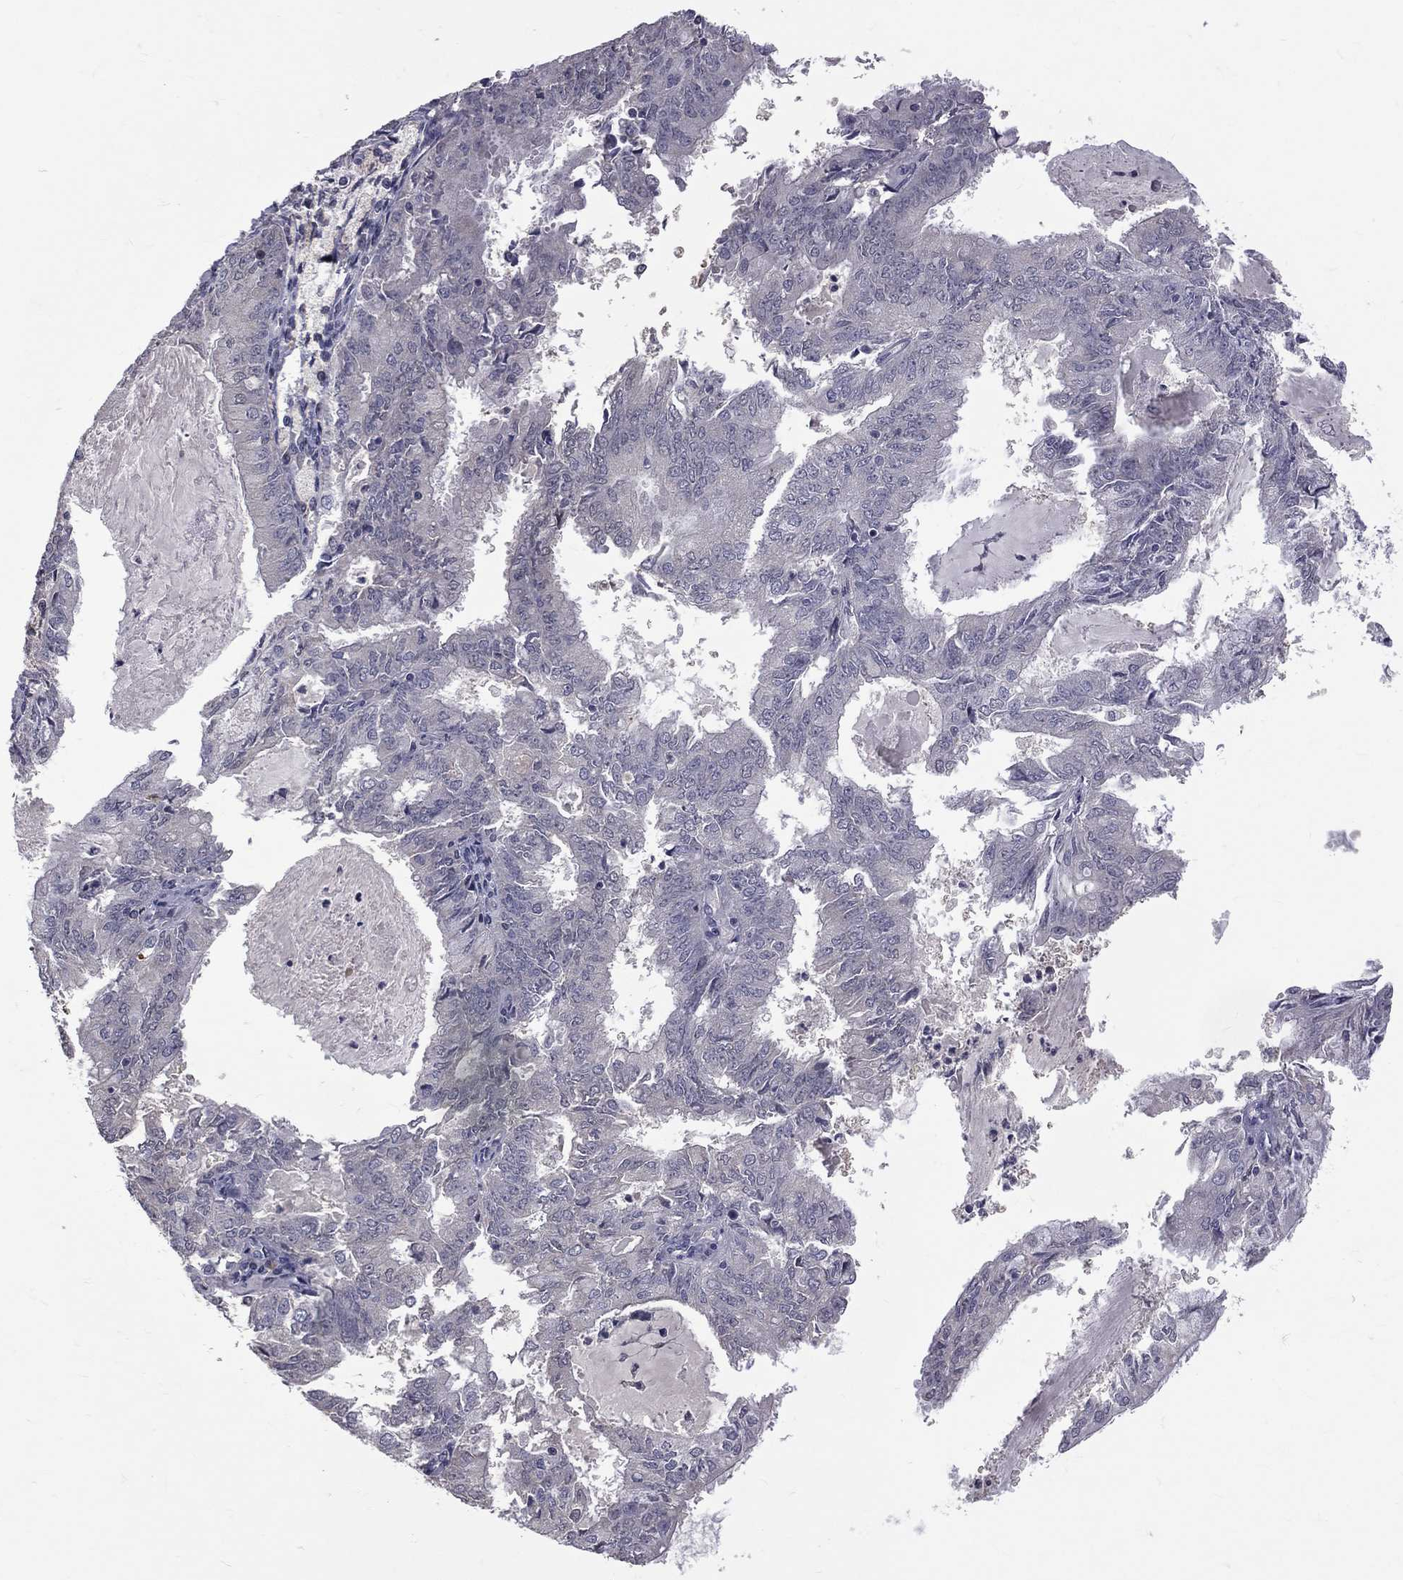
{"staining": {"intensity": "negative", "quantity": "none", "location": "none"}, "tissue": "endometrial cancer", "cell_type": "Tumor cells", "image_type": "cancer", "snomed": [{"axis": "morphology", "description": "Adenocarcinoma, NOS"}, {"axis": "topography", "description": "Endometrium"}], "caption": "Immunohistochemistry image of human adenocarcinoma (endometrial) stained for a protein (brown), which displays no staining in tumor cells.", "gene": "DSG4", "patient": {"sex": "female", "age": 57}}